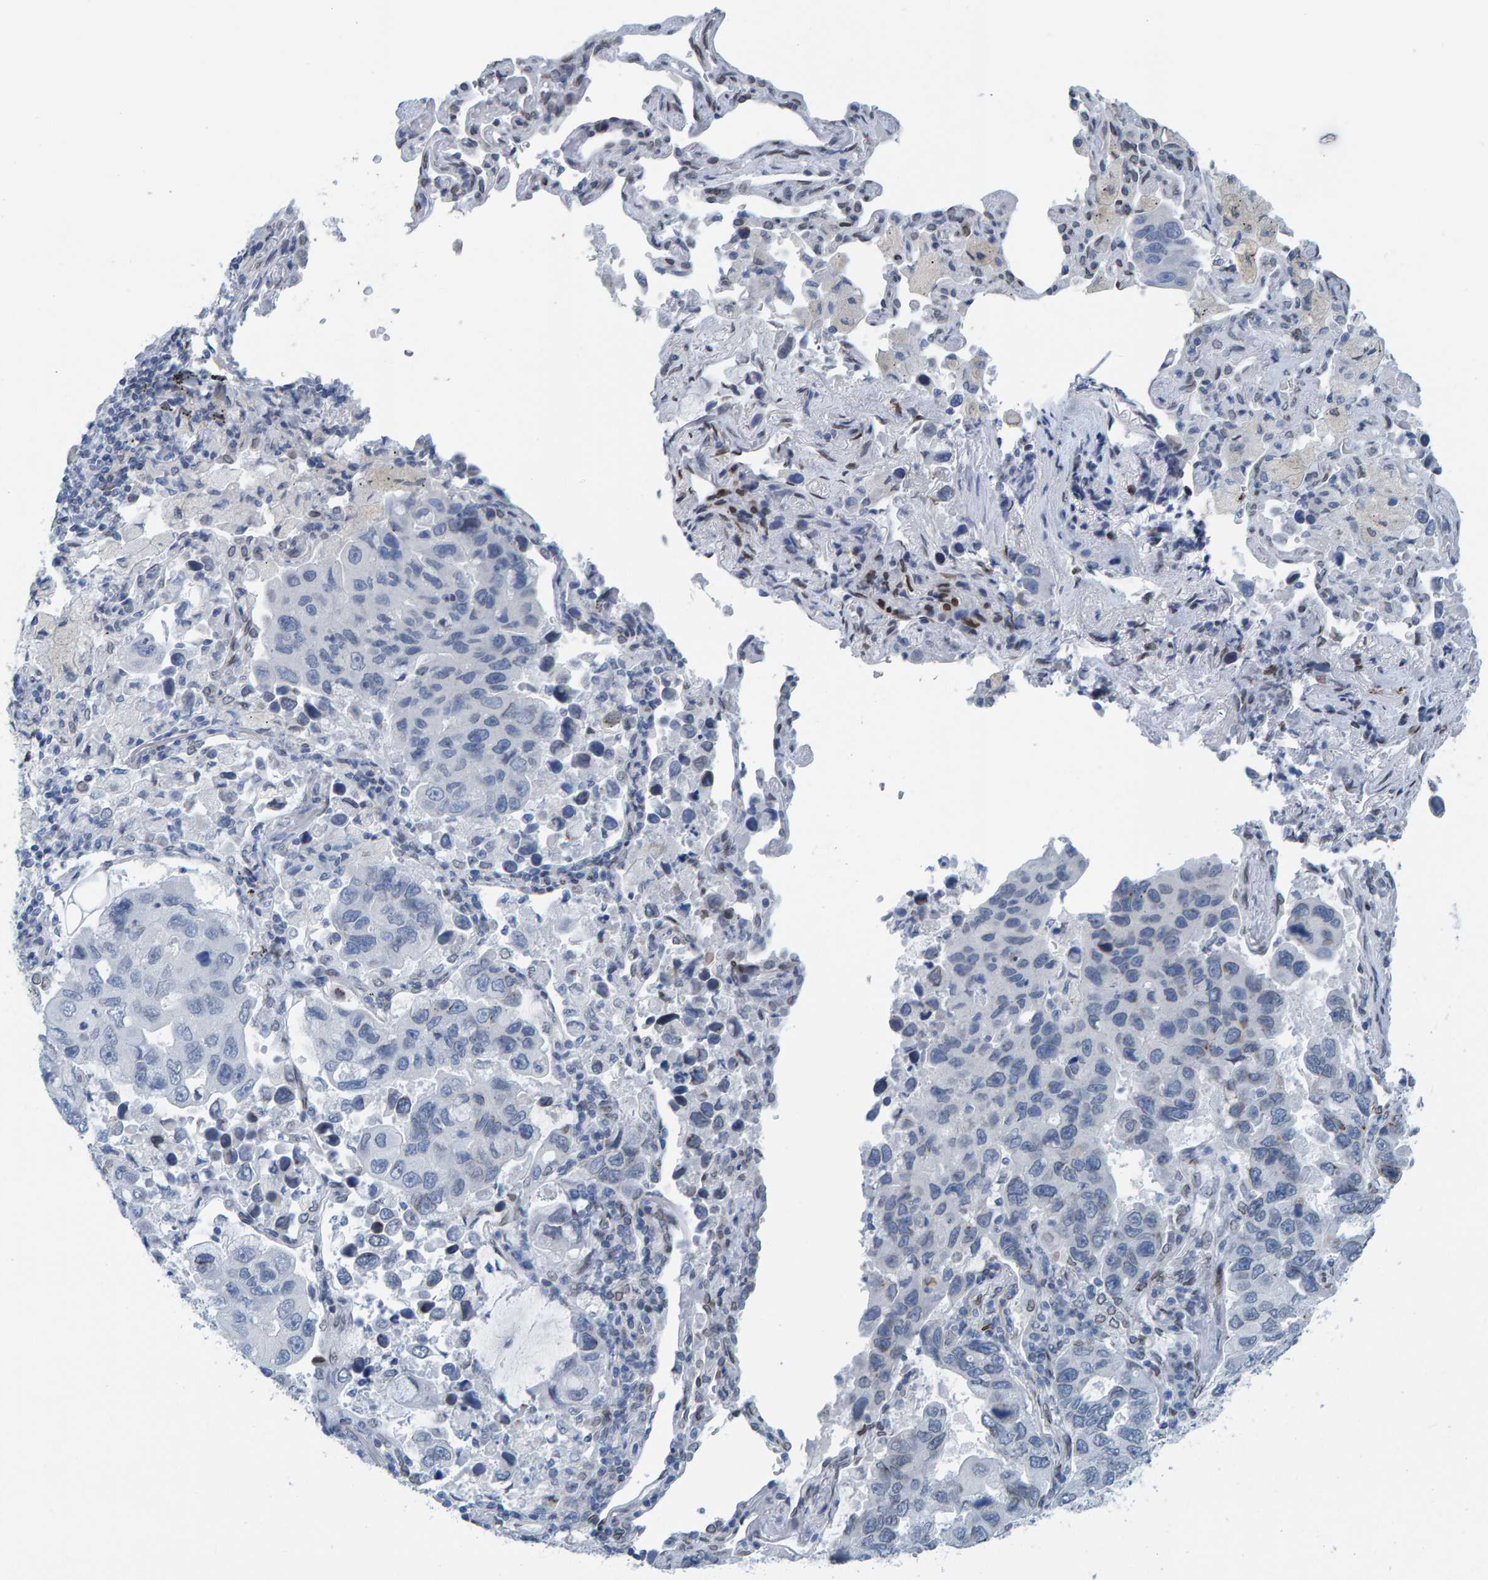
{"staining": {"intensity": "weak", "quantity": "<25%", "location": "cytoplasmic/membranous,nuclear"}, "tissue": "lung cancer", "cell_type": "Tumor cells", "image_type": "cancer", "snomed": [{"axis": "morphology", "description": "Adenocarcinoma, NOS"}, {"axis": "topography", "description": "Lung"}], "caption": "DAB immunohistochemical staining of lung cancer reveals no significant staining in tumor cells.", "gene": "LMNB2", "patient": {"sex": "male", "age": 64}}